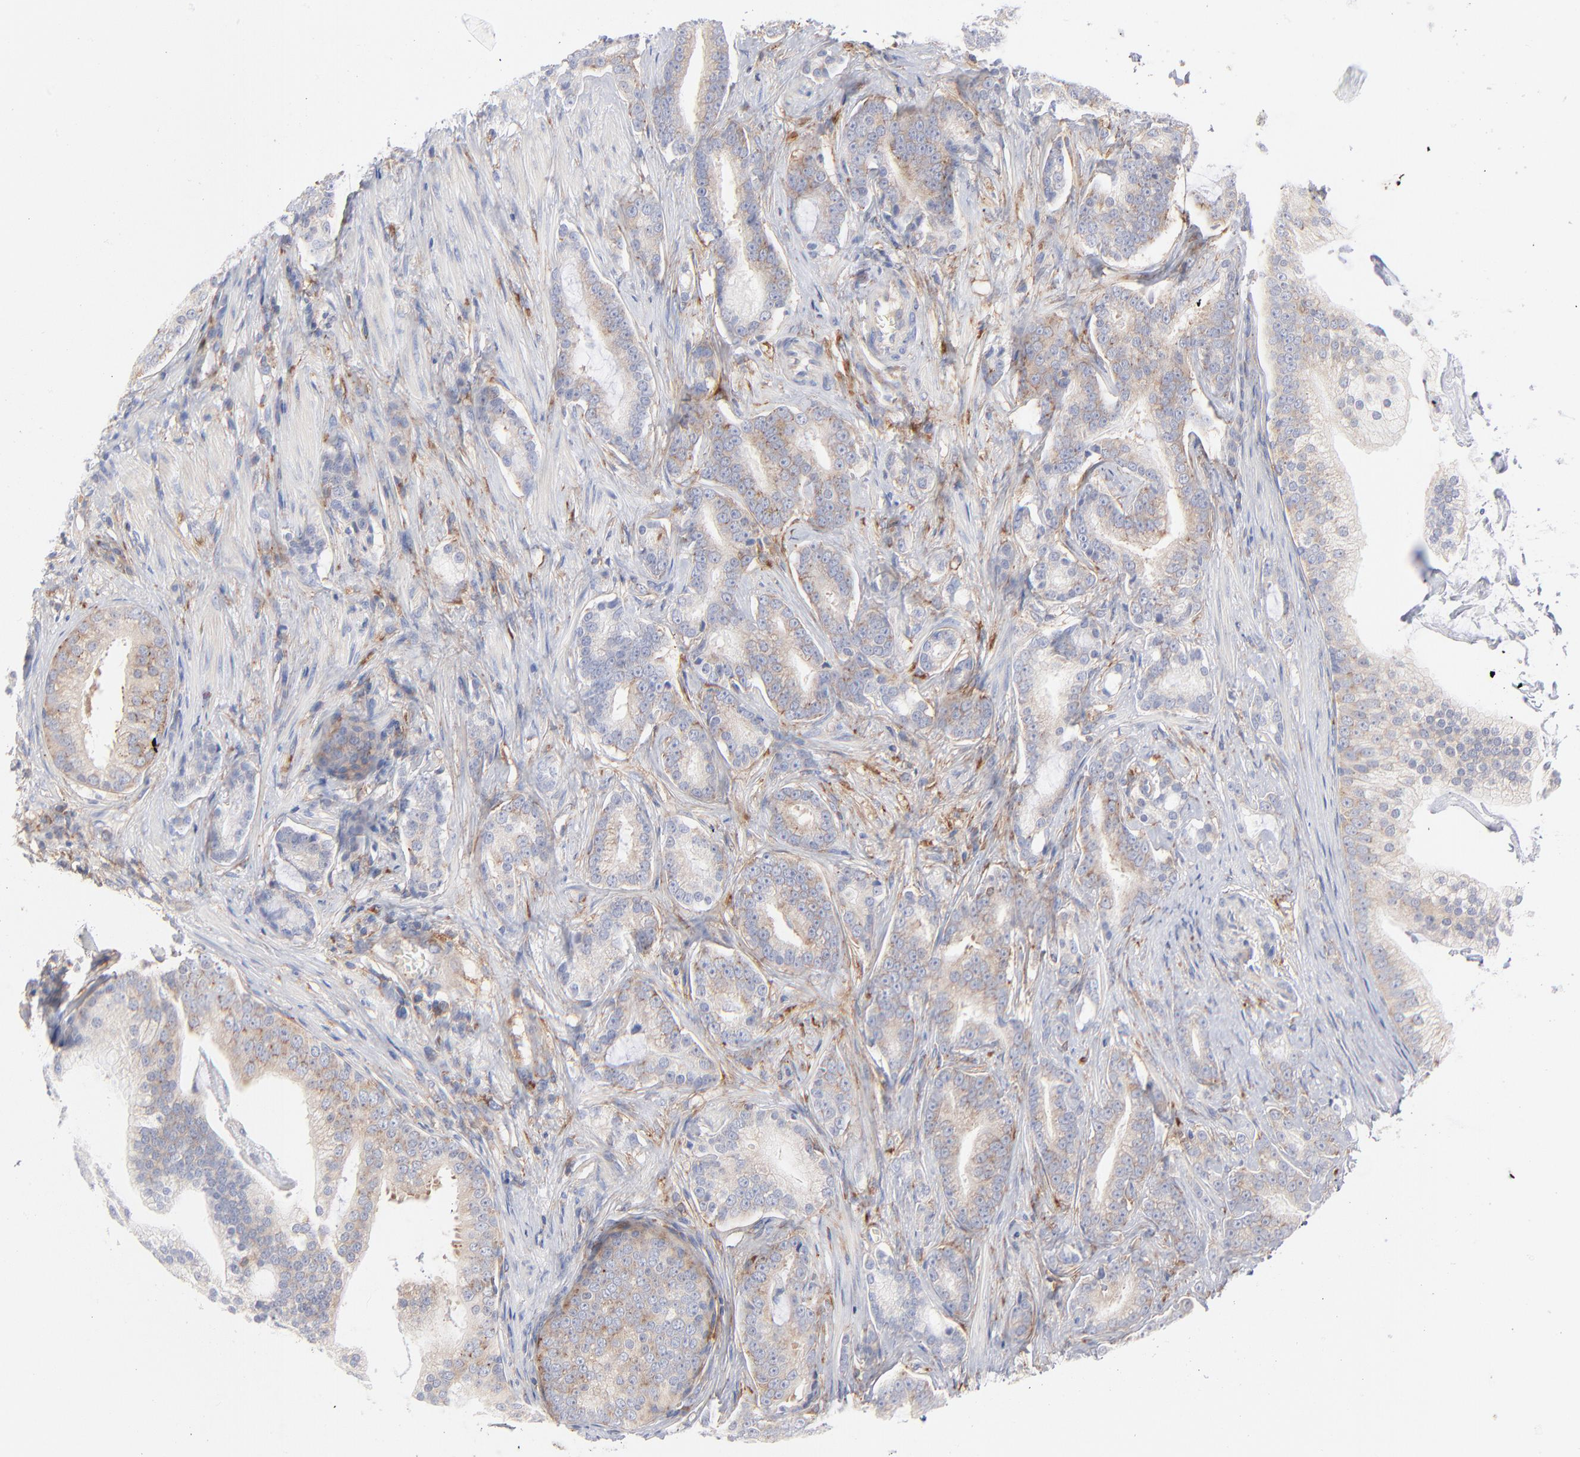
{"staining": {"intensity": "weak", "quantity": "<25%", "location": "cytoplasmic/membranous"}, "tissue": "prostate cancer", "cell_type": "Tumor cells", "image_type": "cancer", "snomed": [{"axis": "morphology", "description": "Adenocarcinoma, Low grade"}, {"axis": "topography", "description": "Prostate"}], "caption": "IHC of human prostate low-grade adenocarcinoma reveals no positivity in tumor cells.", "gene": "SEPTIN6", "patient": {"sex": "male", "age": 58}}